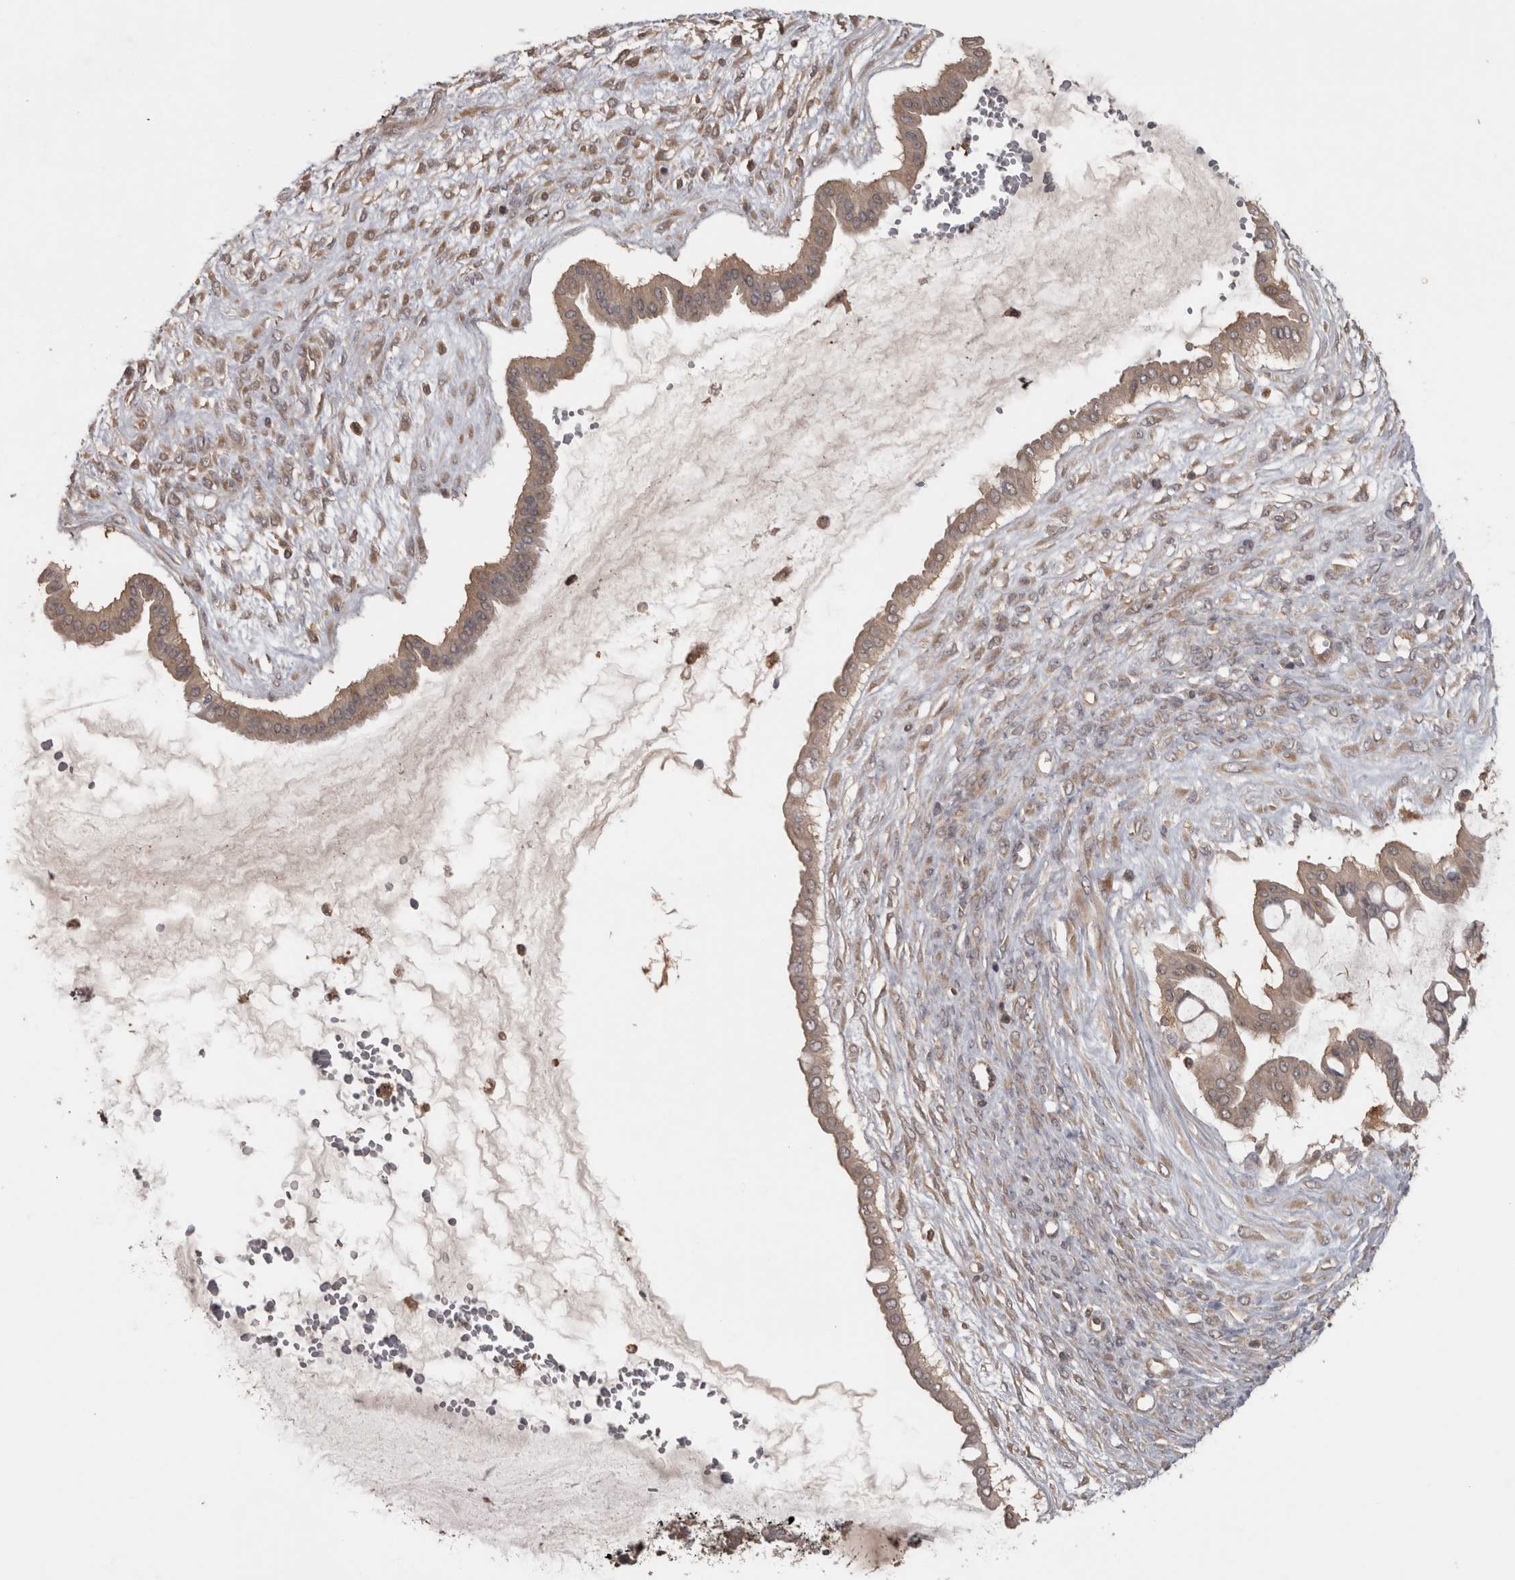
{"staining": {"intensity": "weak", "quantity": ">75%", "location": "cytoplasmic/membranous"}, "tissue": "ovarian cancer", "cell_type": "Tumor cells", "image_type": "cancer", "snomed": [{"axis": "morphology", "description": "Cystadenocarcinoma, mucinous, NOS"}, {"axis": "topography", "description": "Ovary"}], "caption": "High-power microscopy captured an immunohistochemistry photomicrograph of ovarian mucinous cystadenocarcinoma, revealing weak cytoplasmic/membranous positivity in approximately >75% of tumor cells. Nuclei are stained in blue.", "gene": "MICU3", "patient": {"sex": "female", "age": 73}}